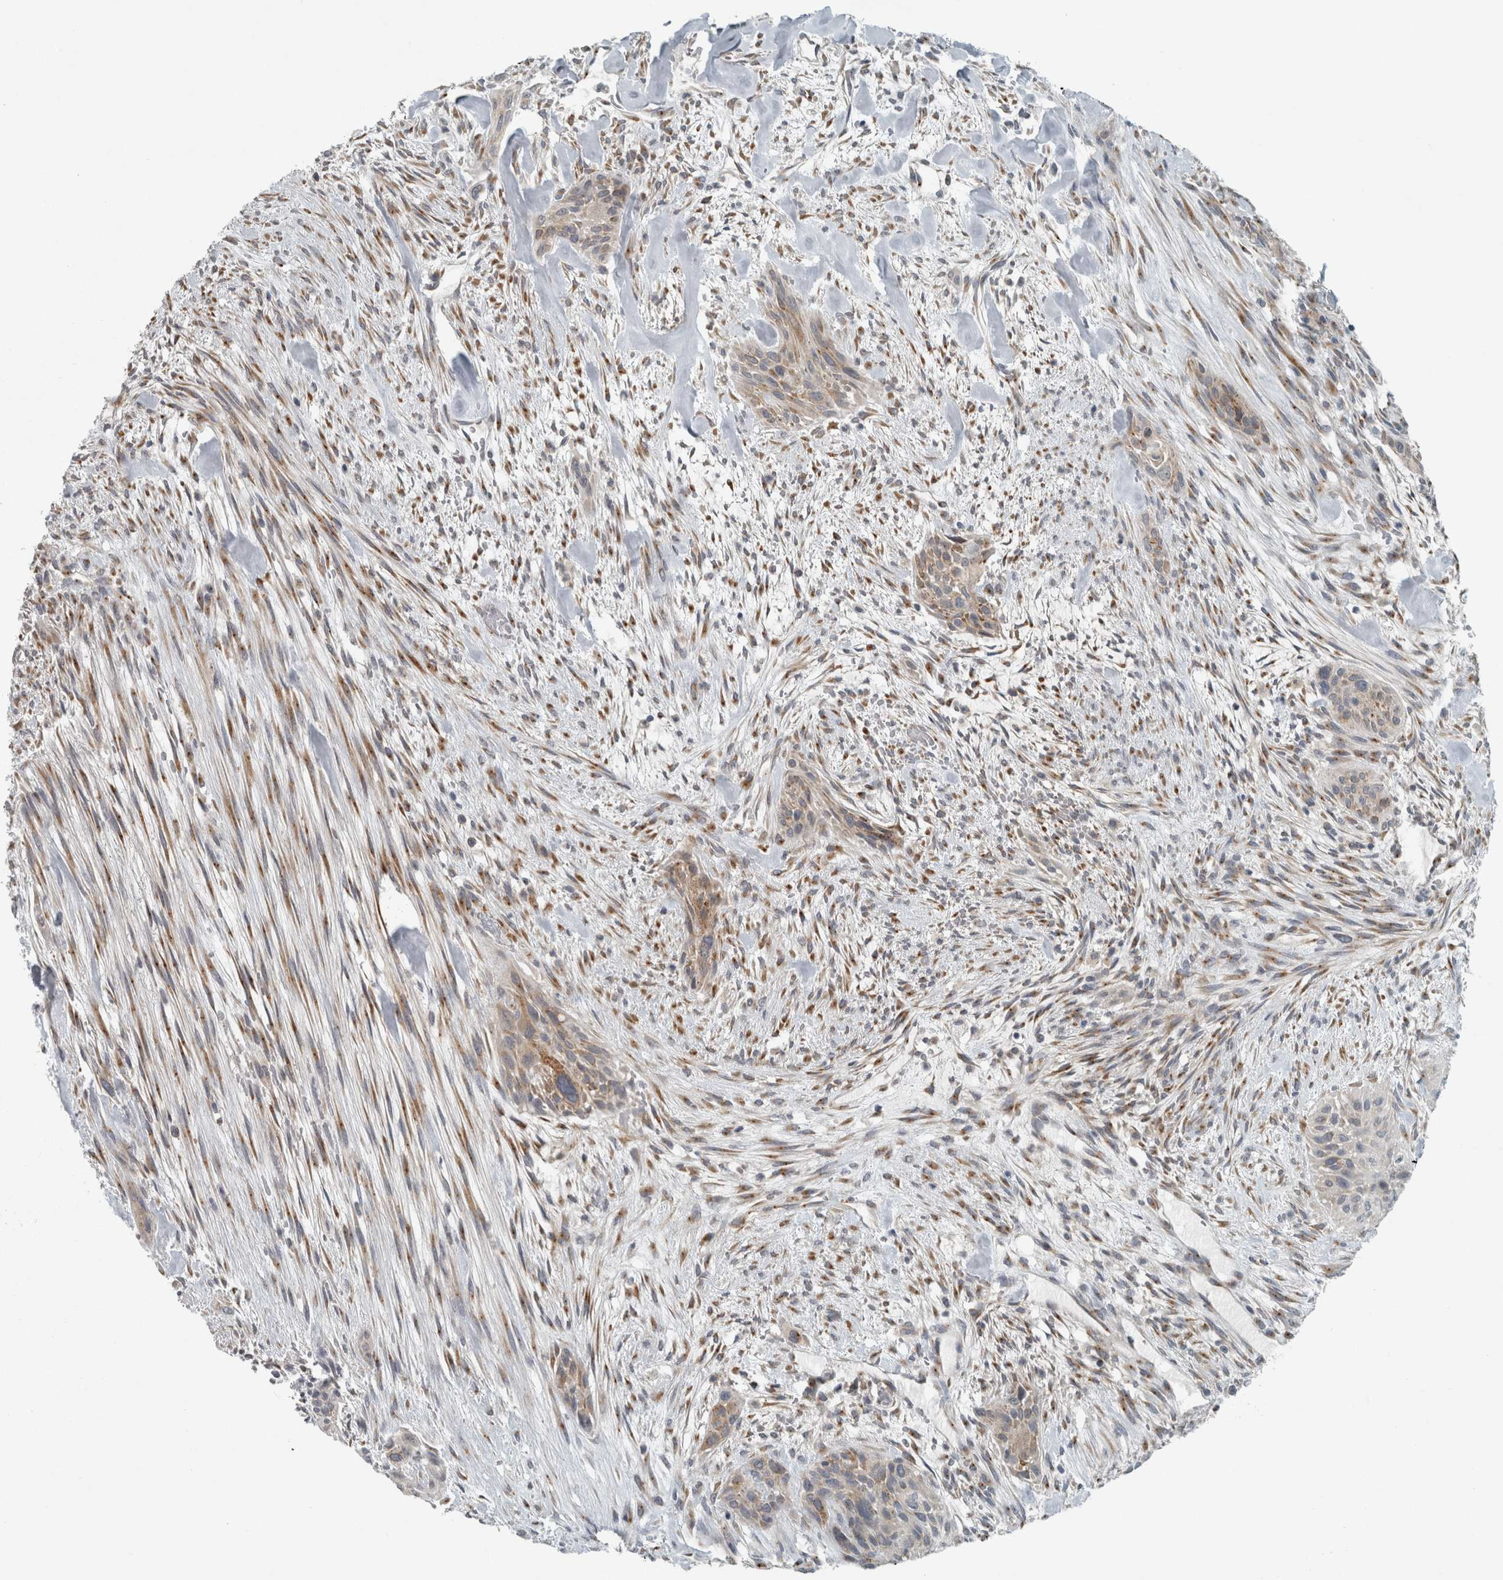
{"staining": {"intensity": "weak", "quantity": "<25%", "location": "cytoplasmic/membranous"}, "tissue": "urothelial cancer", "cell_type": "Tumor cells", "image_type": "cancer", "snomed": [{"axis": "morphology", "description": "Urothelial carcinoma, High grade"}, {"axis": "topography", "description": "Urinary bladder"}], "caption": "This is an immunohistochemistry (IHC) image of urothelial cancer. There is no staining in tumor cells.", "gene": "KIF1C", "patient": {"sex": "male", "age": 35}}